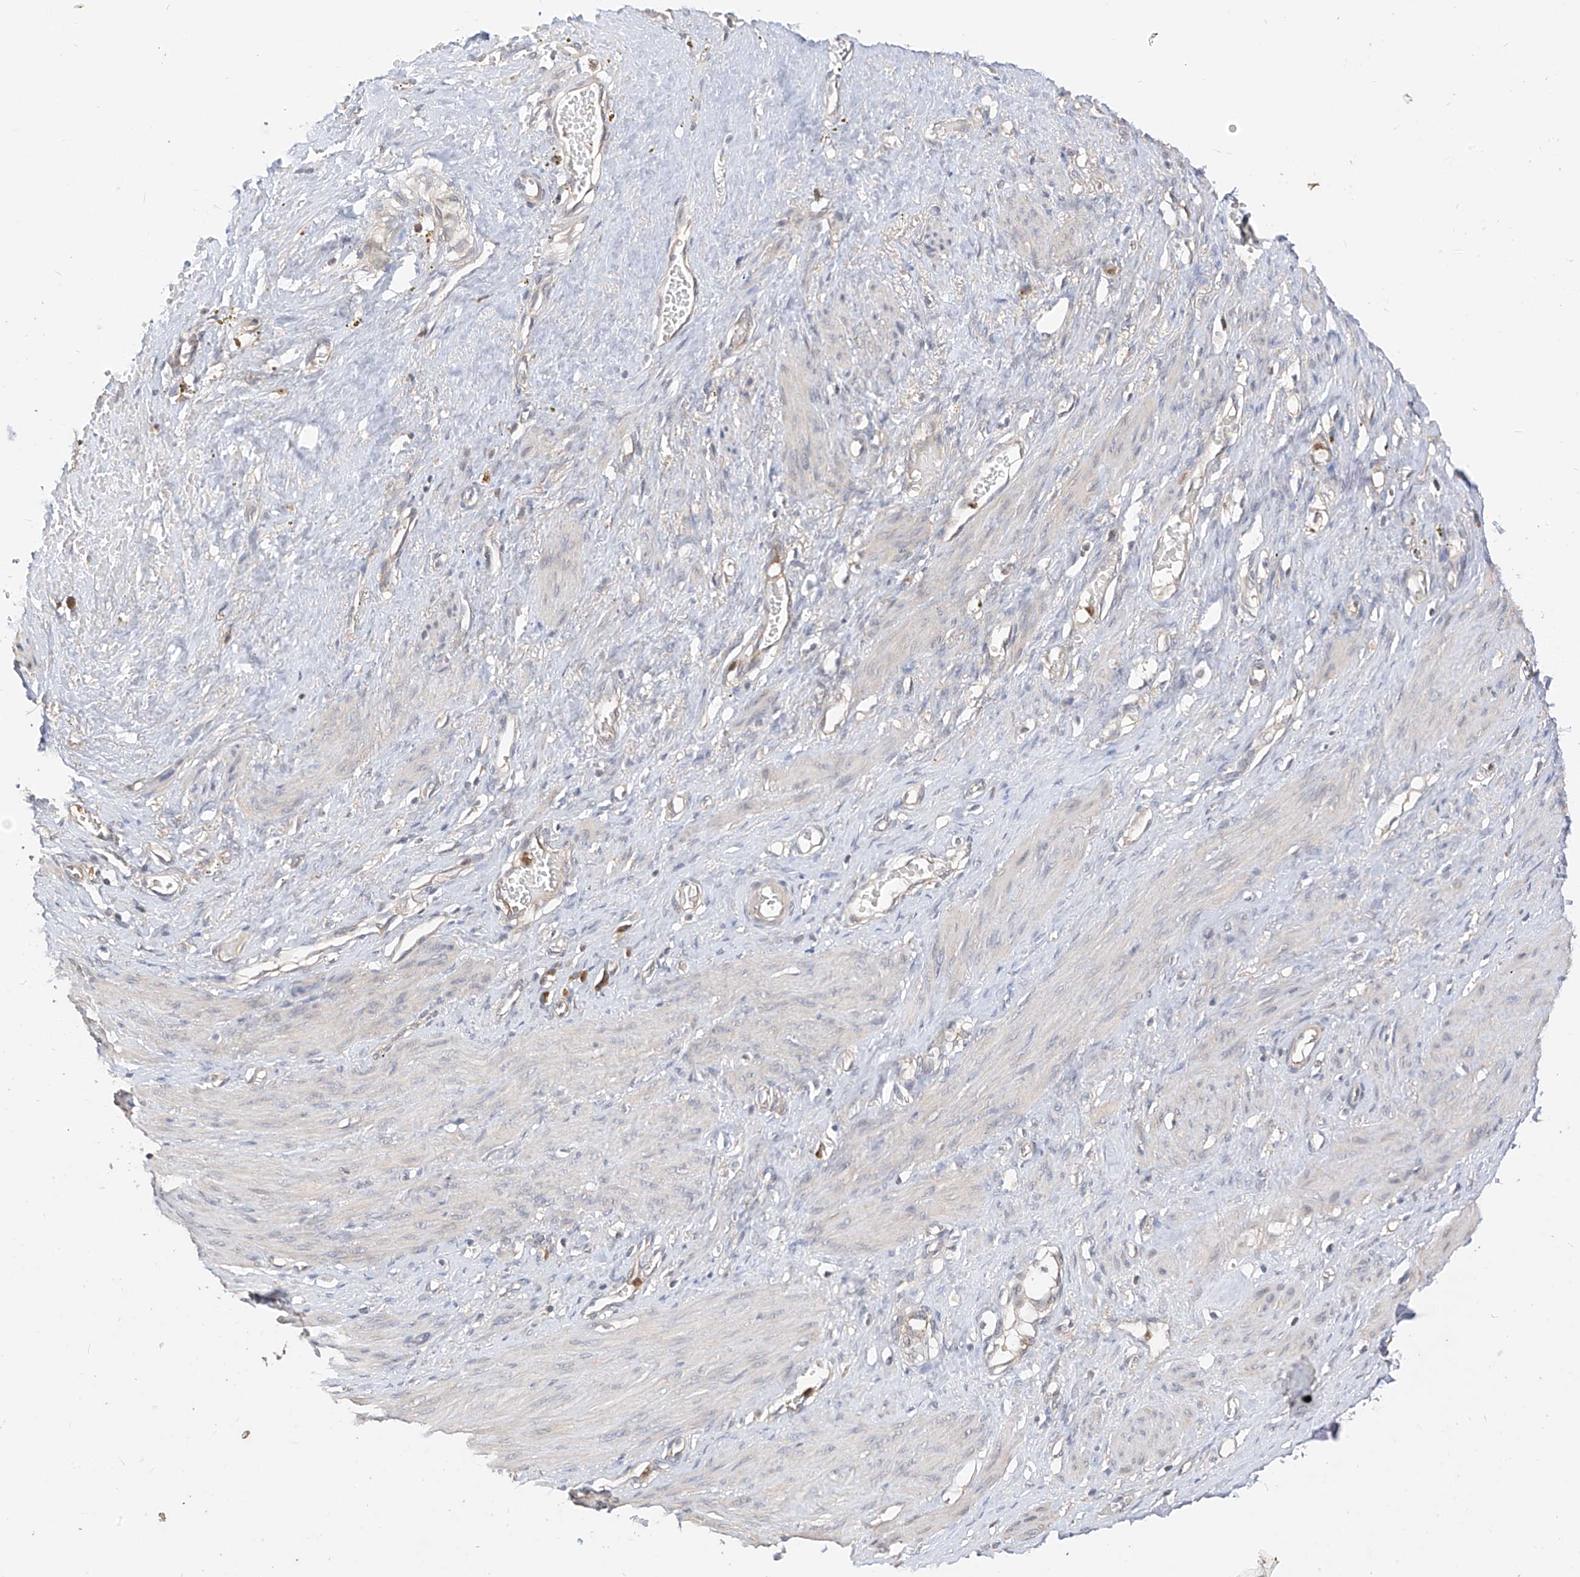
{"staining": {"intensity": "weak", "quantity": "25%-75%", "location": "cytoplasmic/membranous"}, "tissue": "smooth muscle", "cell_type": "Smooth muscle cells", "image_type": "normal", "snomed": [{"axis": "morphology", "description": "Normal tissue, NOS"}, {"axis": "topography", "description": "Endometrium"}], "caption": "Immunohistochemical staining of normal human smooth muscle displays 25%-75% levels of weak cytoplasmic/membranous protein staining in approximately 25%-75% of smooth muscle cells.", "gene": "OFD1", "patient": {"sex": "female", "age": 33}}